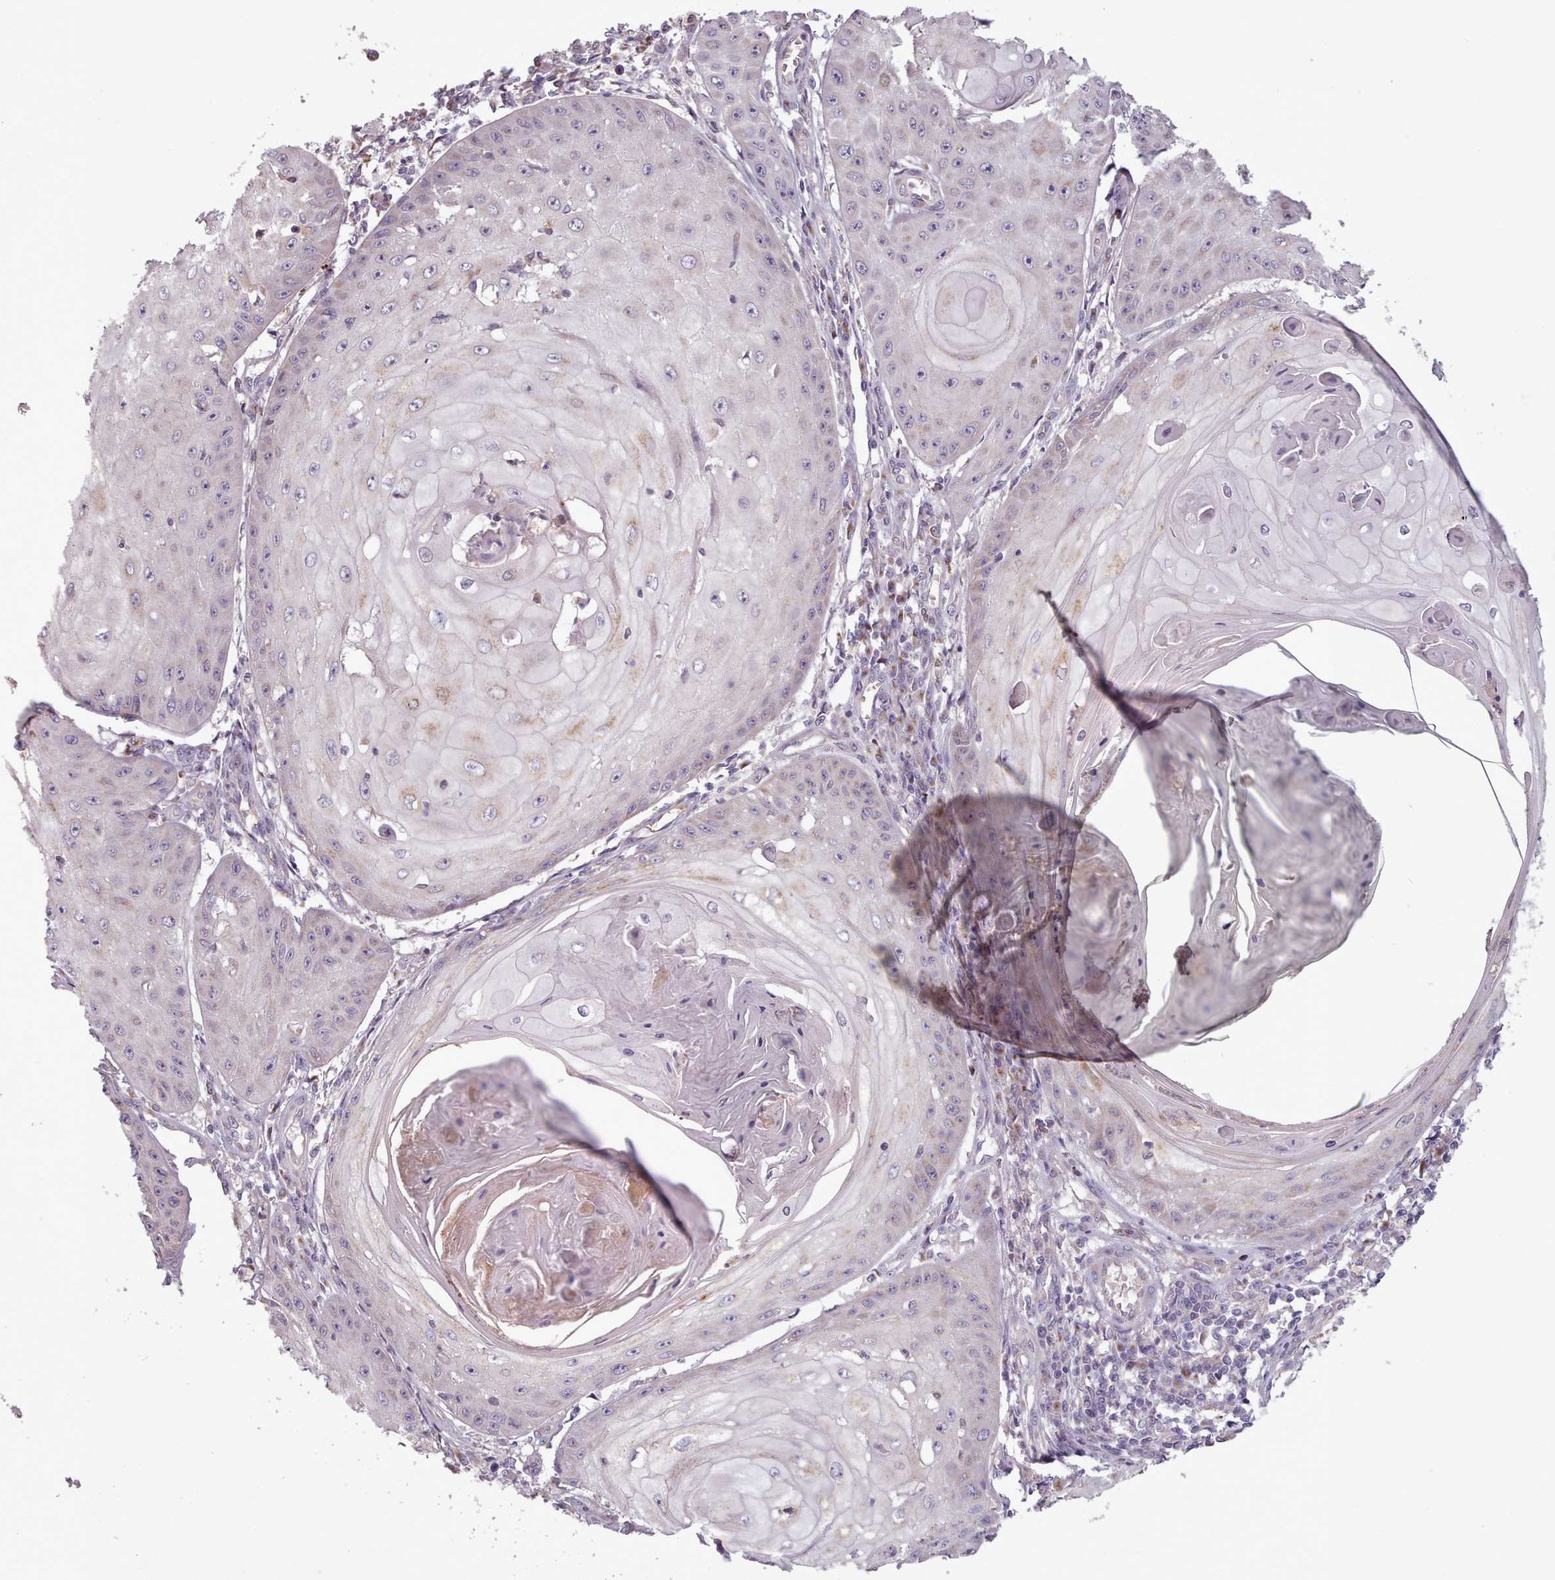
{"staining": {"intensity": "moderate", "quantity": "<25%", "location": "cytoplasmic/membranous"}, "tissue": "skin cancer", "cell_type": "Tumor cells", "image_type": "cancer", "snomed": [{"axis": "morphology", "description": "Squamous cell carcinoma, NOS"}, {"axis": "topography", "description": "Skin"}], "caption": "A brown stain labels moderate cytoplasmic/membranous expression of a protein in human squamous cell carcinoma (skin) tumor cells.", "gene": "LAPTM5", "patient": {"sex": "male", "age": 70}}